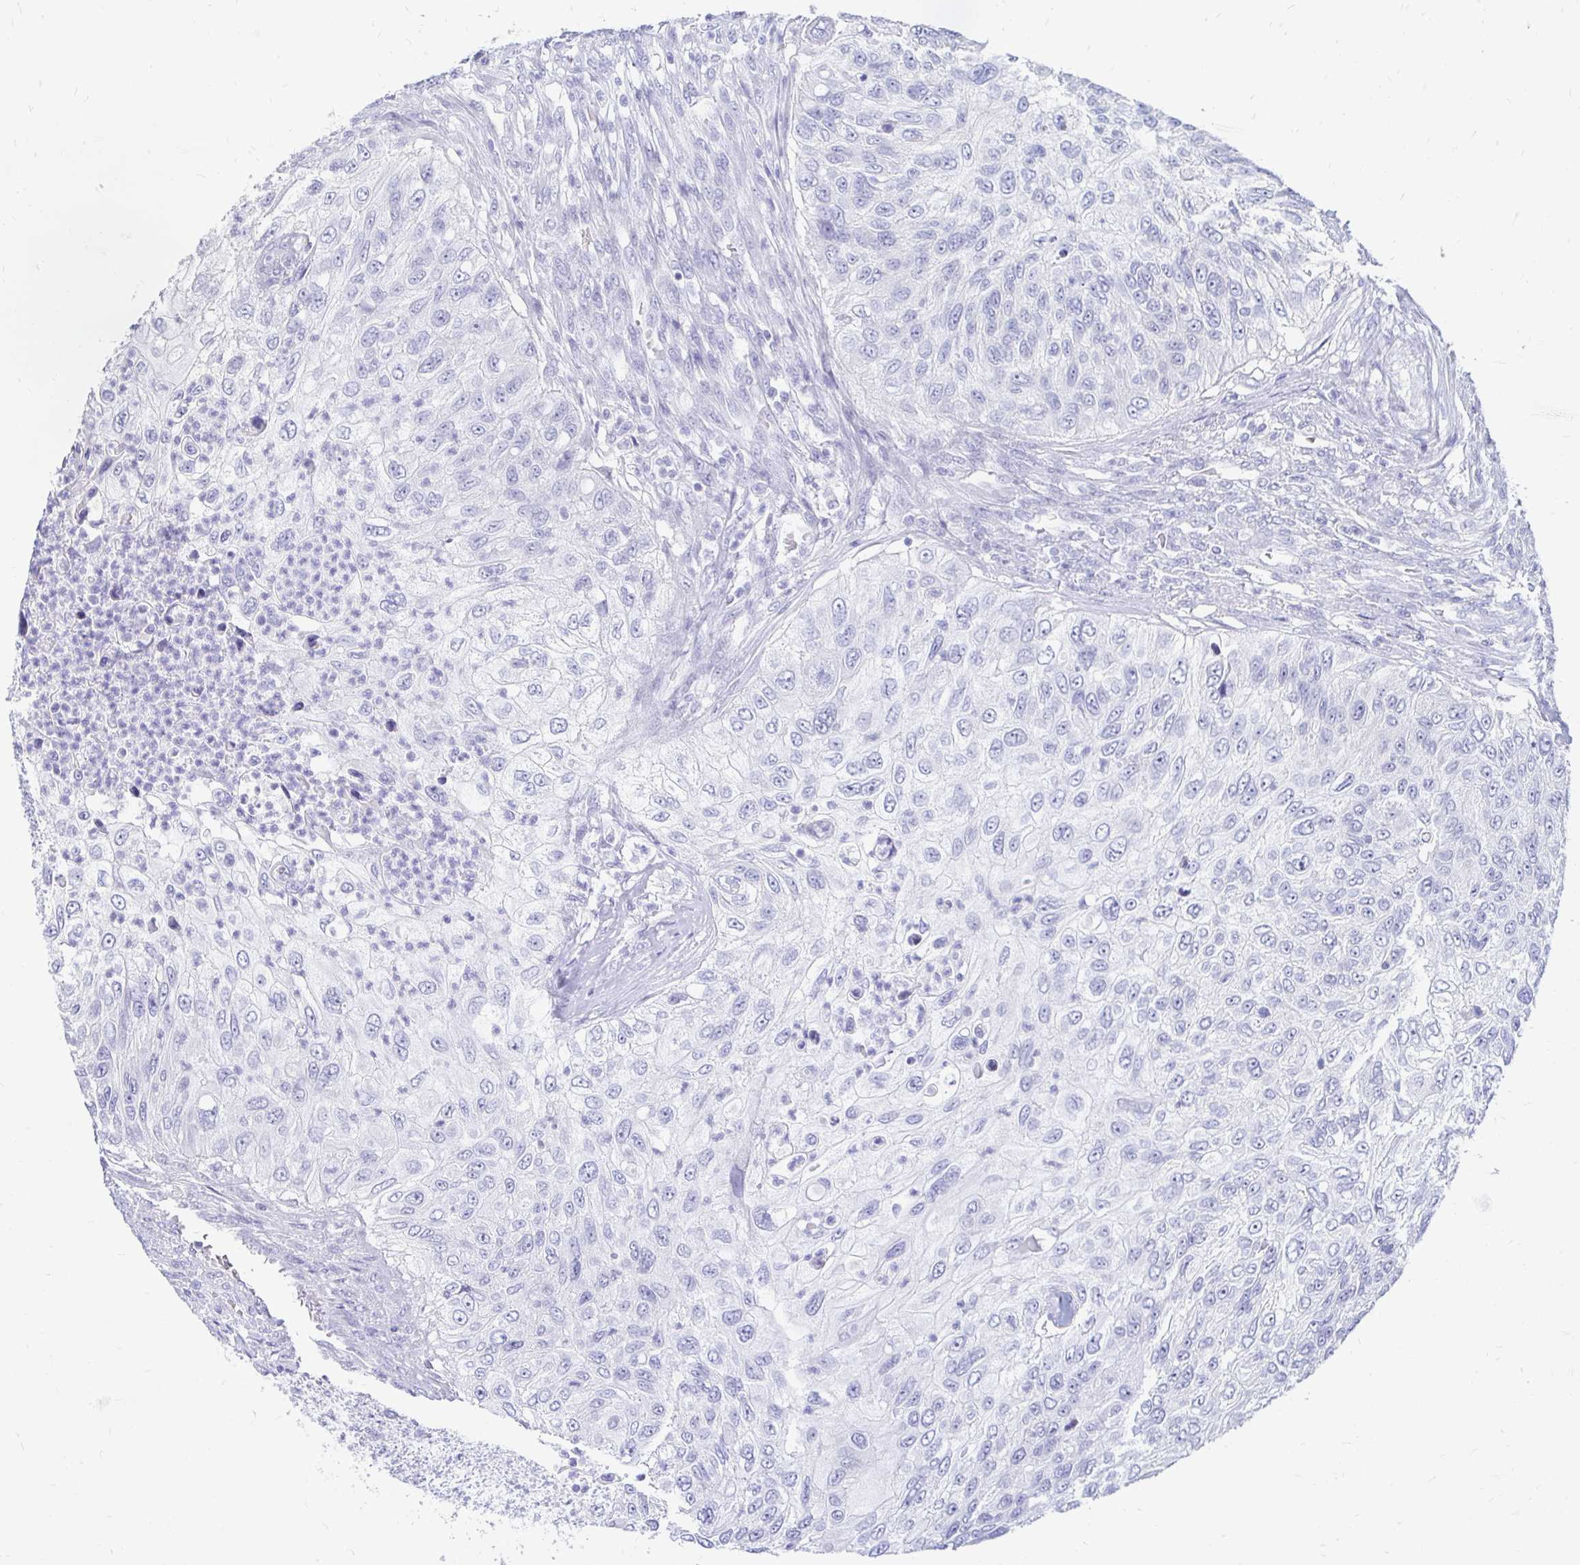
{"staining": {"intensity": "negative", "quantity": "none", "location": "none"}, "tissue": "urothelial cancer", "cell_type": "Tumor cells", "image_type": "cancer", "snomed": [{"axis": "morphology", "description": "Urothelial carcinoma, High grade"}, {"axis": "topography", "description": "Urinary bladder"}], "caption": "This image is of urothelial carcinoma (high-grade) stained with IHC to label a protein in brown with the nuclei are counter-stained blue. There is no staining in tumor cells.", "gene": "PEG10", "patient": {"sex": "female", "age": 60}}